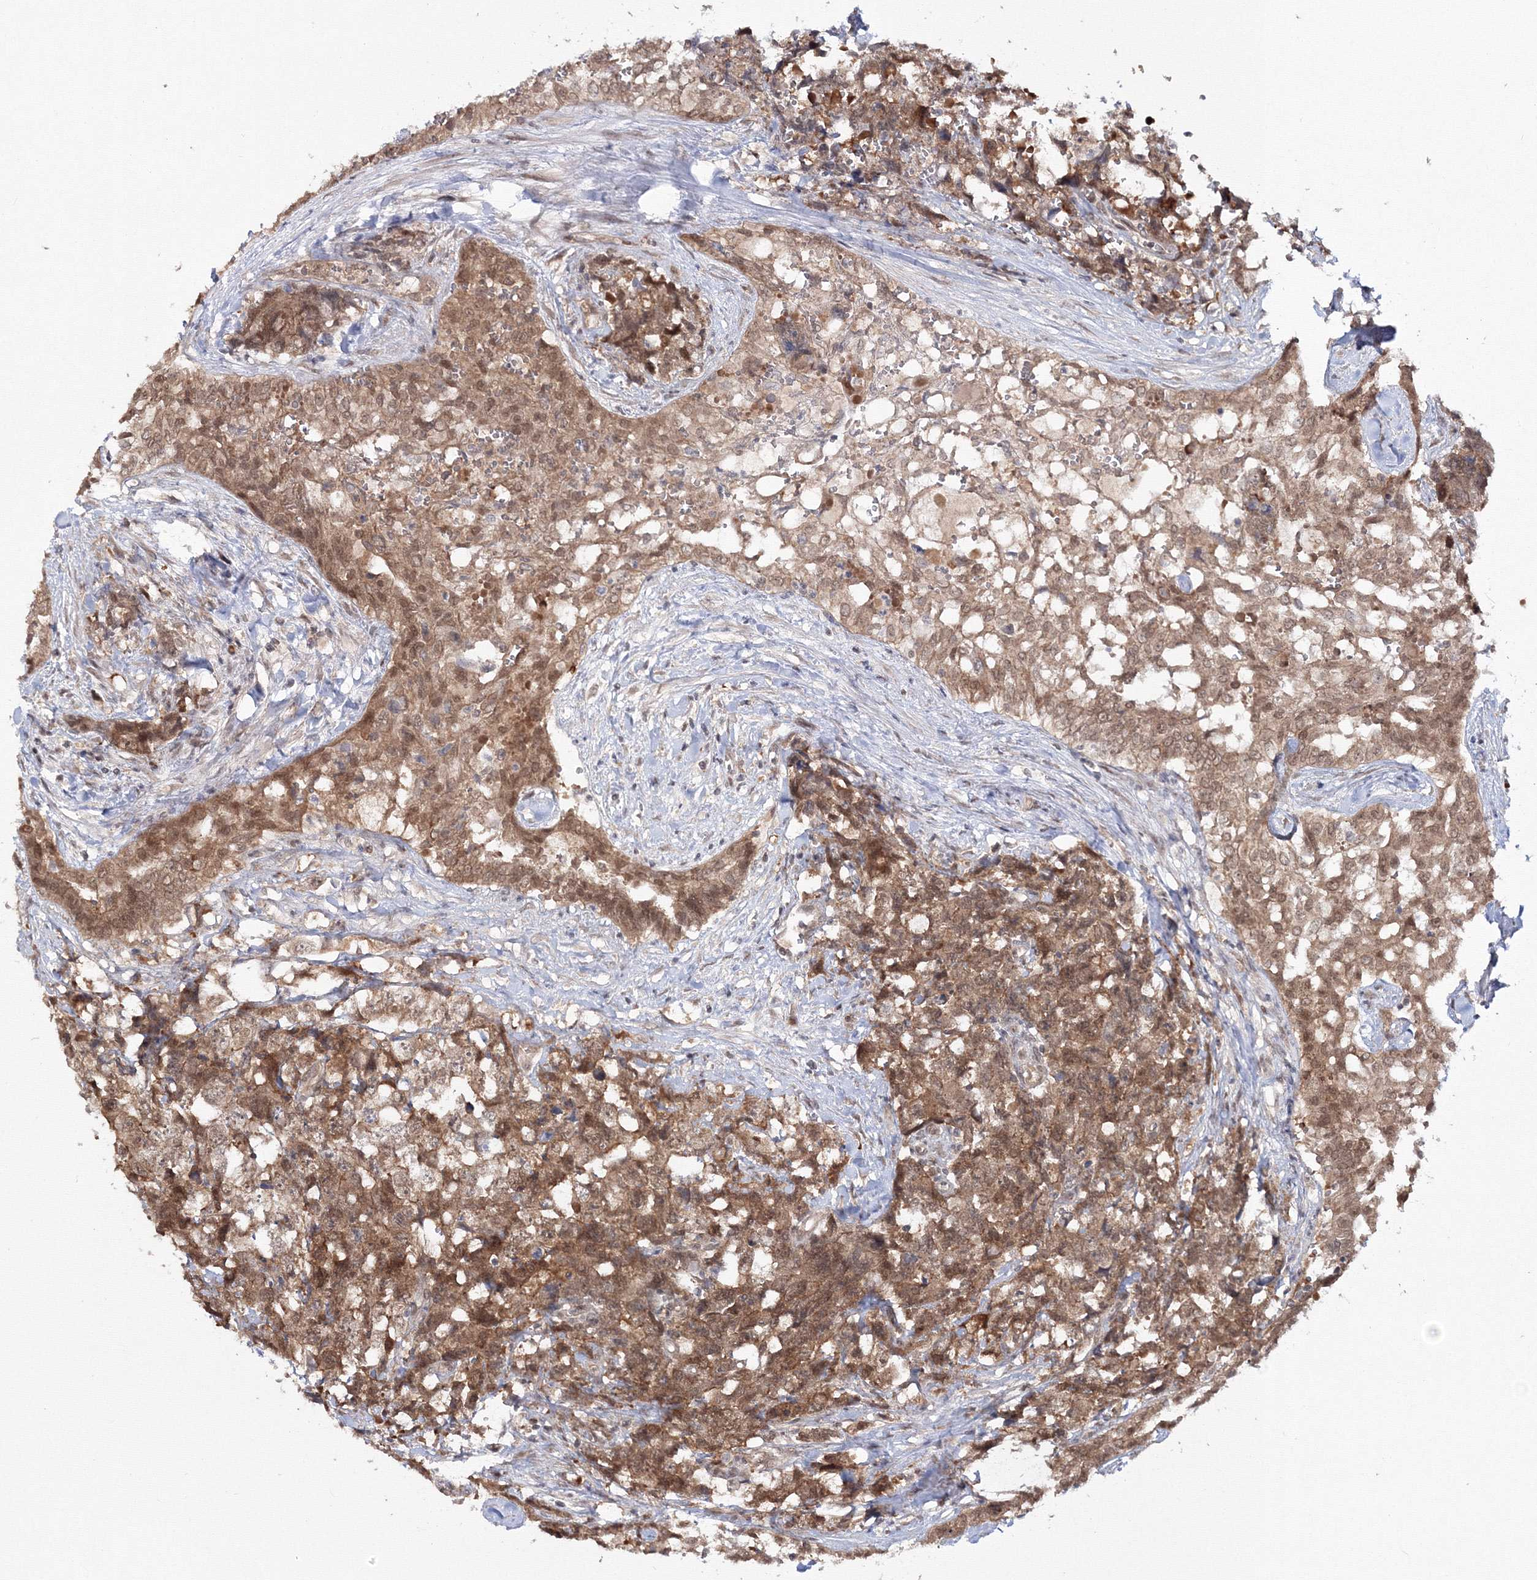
{"staining": {"intensity": "moderate", "quantity": ">75%", "location": "cytoplasmic/membranous"}, "tissue": "testis cancer", "cell_type": "Tumor cells", "image_type": "cancer", "snomed": [{"axis": "morphology", "description": "Carcinoma, Embryonal, NOS"}, {"axis": "topography", "description": "Testis"}], "caption": "Protein expression analysis of testis cancer (embryonal carcinoma) shows moderate cytoplasmic/membranous expression in approximately >75% of tumor cells. Using DAB (brown) and hematoxylin (blue) stains, captured at high magnification using brightfield microscopy.", "gene": "ZFAND6", "patient": {"sex": "male", "age": 31}}